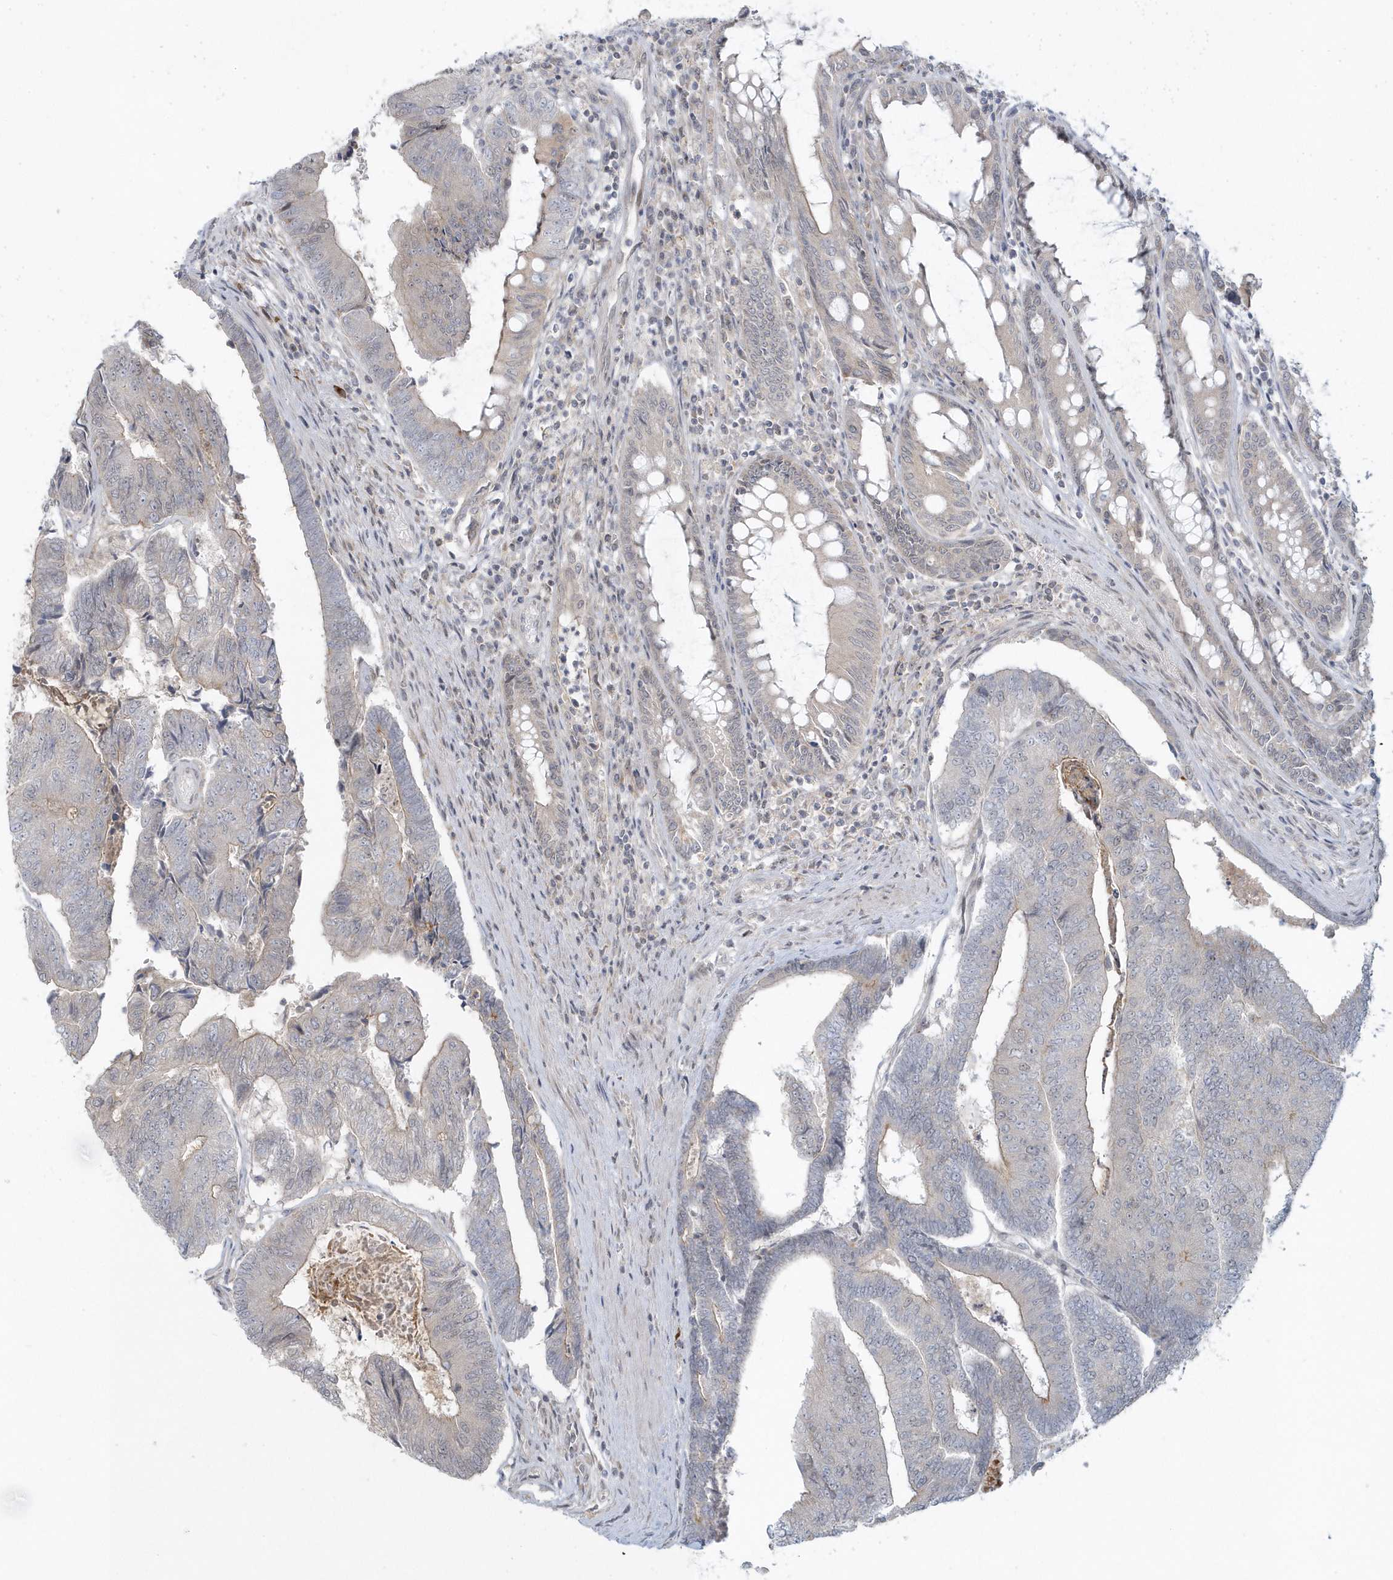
{"staining": {"intensity": "weak", "quantity": "<25%", "location": "cytoplasmic/membranous"}, "tissue": "colorectal cancer", "cell_type": "Tumor cells", "image_type": "cancer", "snomed": [{"axis": "morphology", "description": "Adenocarcinoma, NOS"}, {"axis": "topography", "description": "Colon"}], "caption": "IHC micrograph of neoplastic tissue: human colorectal adenocarcinoma stained with DAB demonstrates no significant protein positivity in tumor cells. (Stains: DAB immunohistochemistry (IHC) with hematoxylin counter stain, Microscopy: brightfield microscopy at high magnification).", "gene": "BLTP3A", "patient": {"sex": "female", "age": 67}}